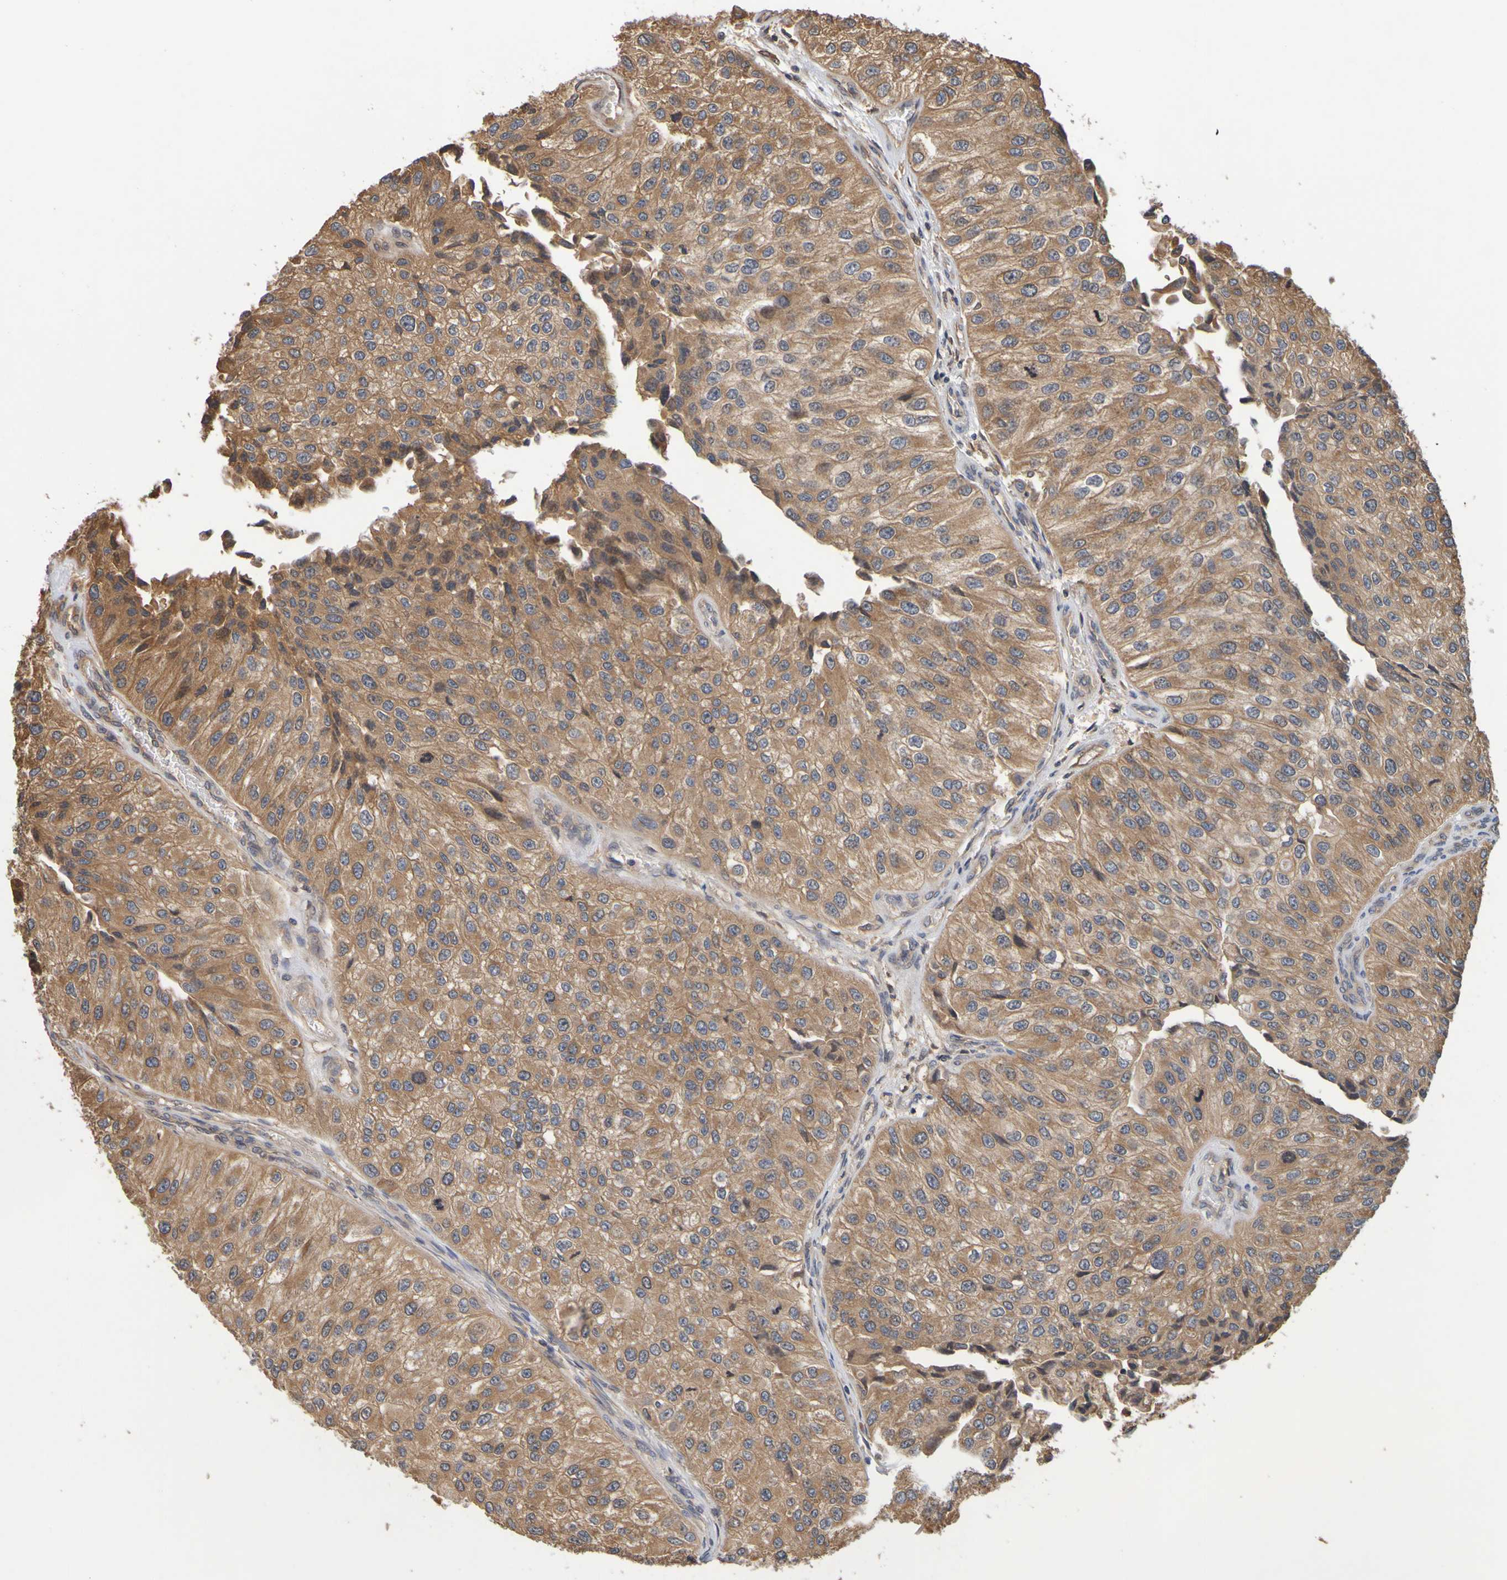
{"staining": {"intensity": "moderate", "quantity": ">75%", "location": "cytoplasmic/membranous"}, "tissue": "urothelial cancer", "cell_type": "Tumor cells", "image_type": "cancer", "snomed": [{"axis": "morphology", "description": "Urothelial carcinoma, High grade"}, {"axis": "topography", "description": "Kidney"}, {"axis": "topography", "description": "Urinary bladder"}], "caption": "This is a histology image of immunohistochemistry staining of urothelial cancer, which shows moderate expression in the cytoplasmic/membranous of tumor cells.", "gene": "OCRL", "patient": {"sex": "male", "age": 77}}